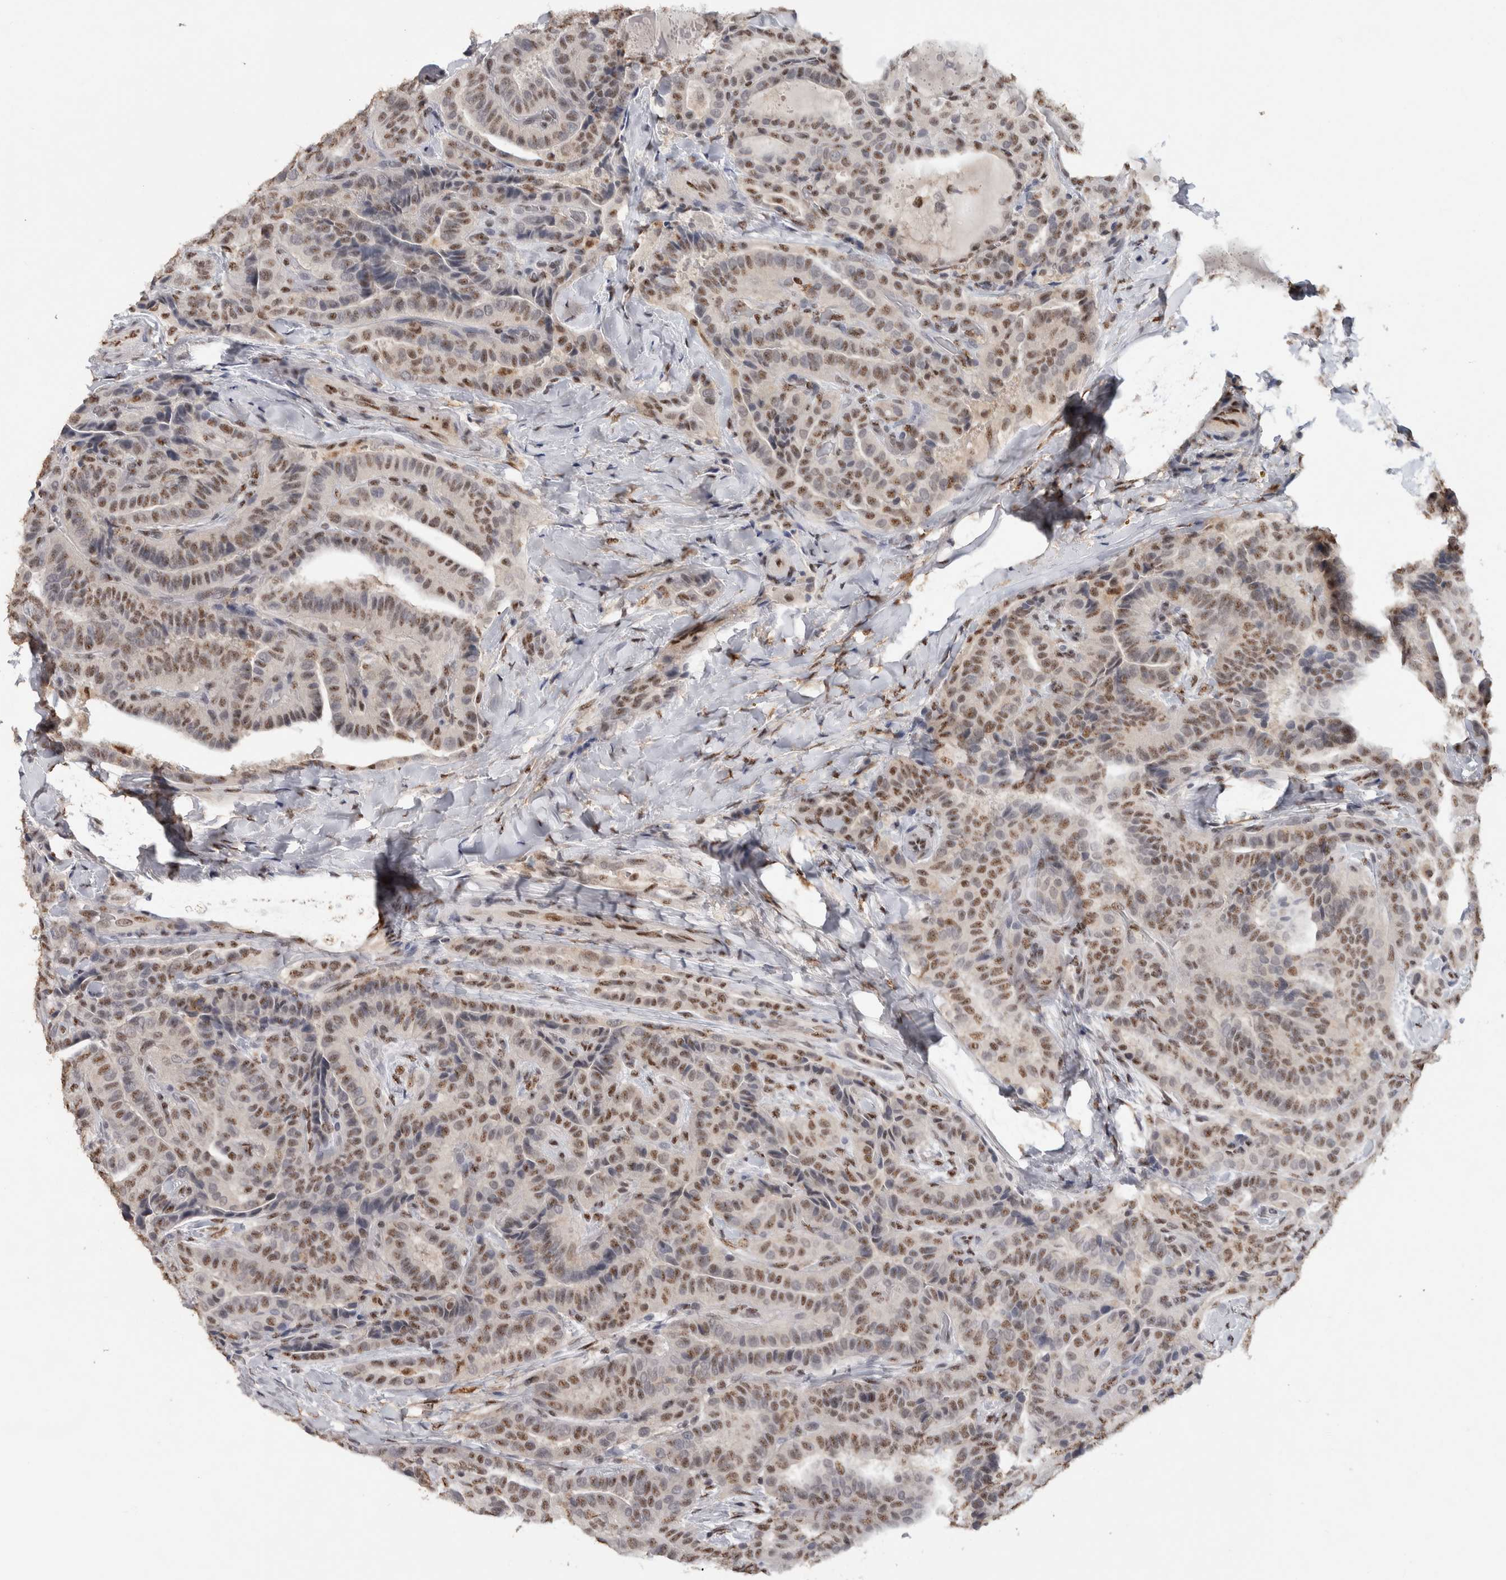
{"staining": {"intensity": "weak", "quantity": ">75%", "location": "nuclear"}, "tissue": "thyroid cancer", "cell_type": "Tumor cells", "image_type": "cancer", "snomed": [{"axis": "morphology", "description": "Papillary adenocarcinoma, NOS"}, {"axis": "topography", "description": "Thyroid gland"}], "caption": "This is an image of immunohistochemistry (IHC) staining of thyroid cancer, which shows weak expression in the nuclear of tumor cells.", "gene": "RPS6KA2", "patient": {"sex": "male", "age": 77}}